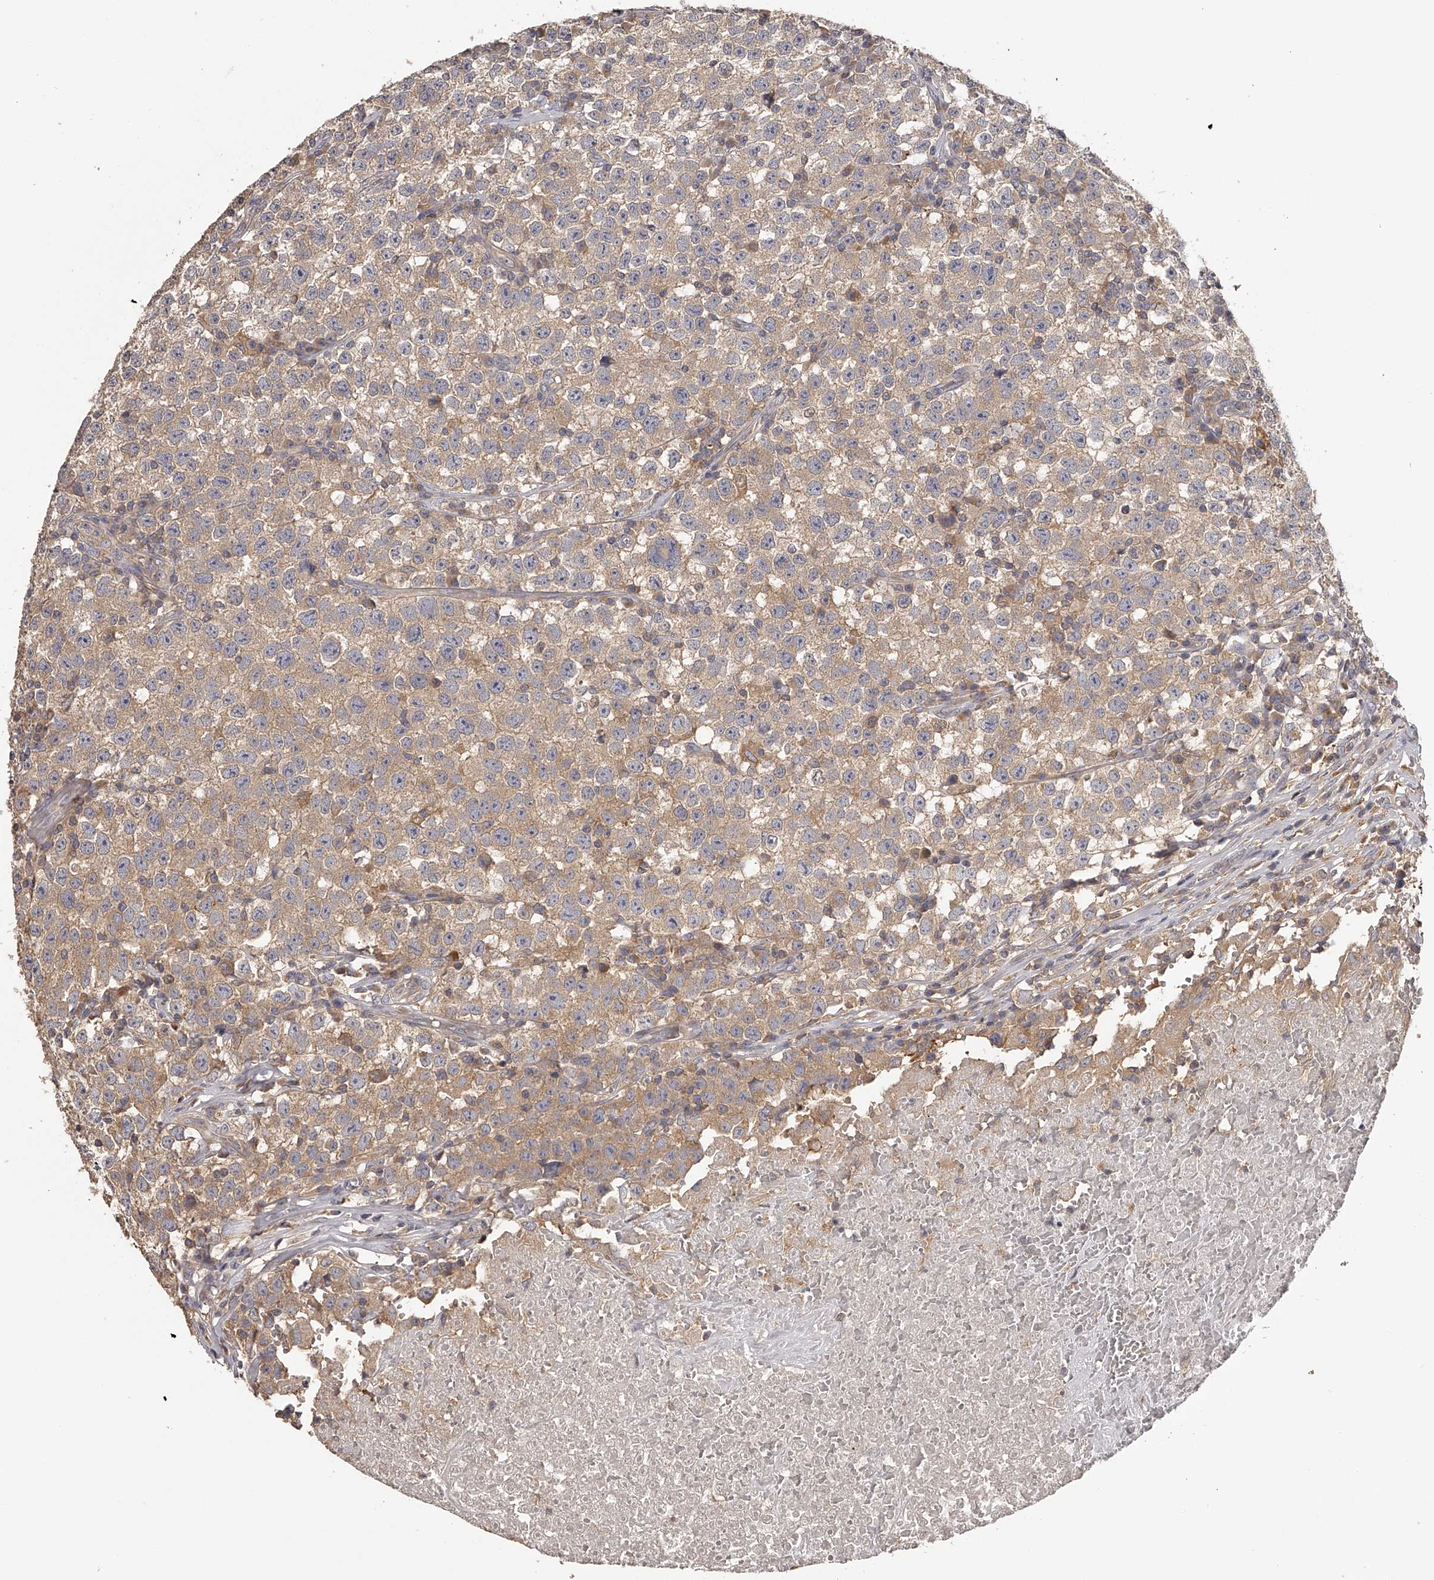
{"staining": {"intensity": "moderate", "quantity": ">75%", "location": "cytoplasmic/membranous"}, "tissue": "testis cancer", "cell_type": "Tumor cells", "image_type": "cancer", "snomed": [{"axis": "morphology", "description": "Seminoma, NOS"}, {"axis": "topography", "description": "Testis"}], "caption": "The histopathology image shows immunohistochemical staining of testis seminoma. There is moderate cytoplasmic/membranous positivity is appreciated in approximately >75% of tumor cells.", "gene": "TNN", "patient": {"sex": "male", "age": 22}}